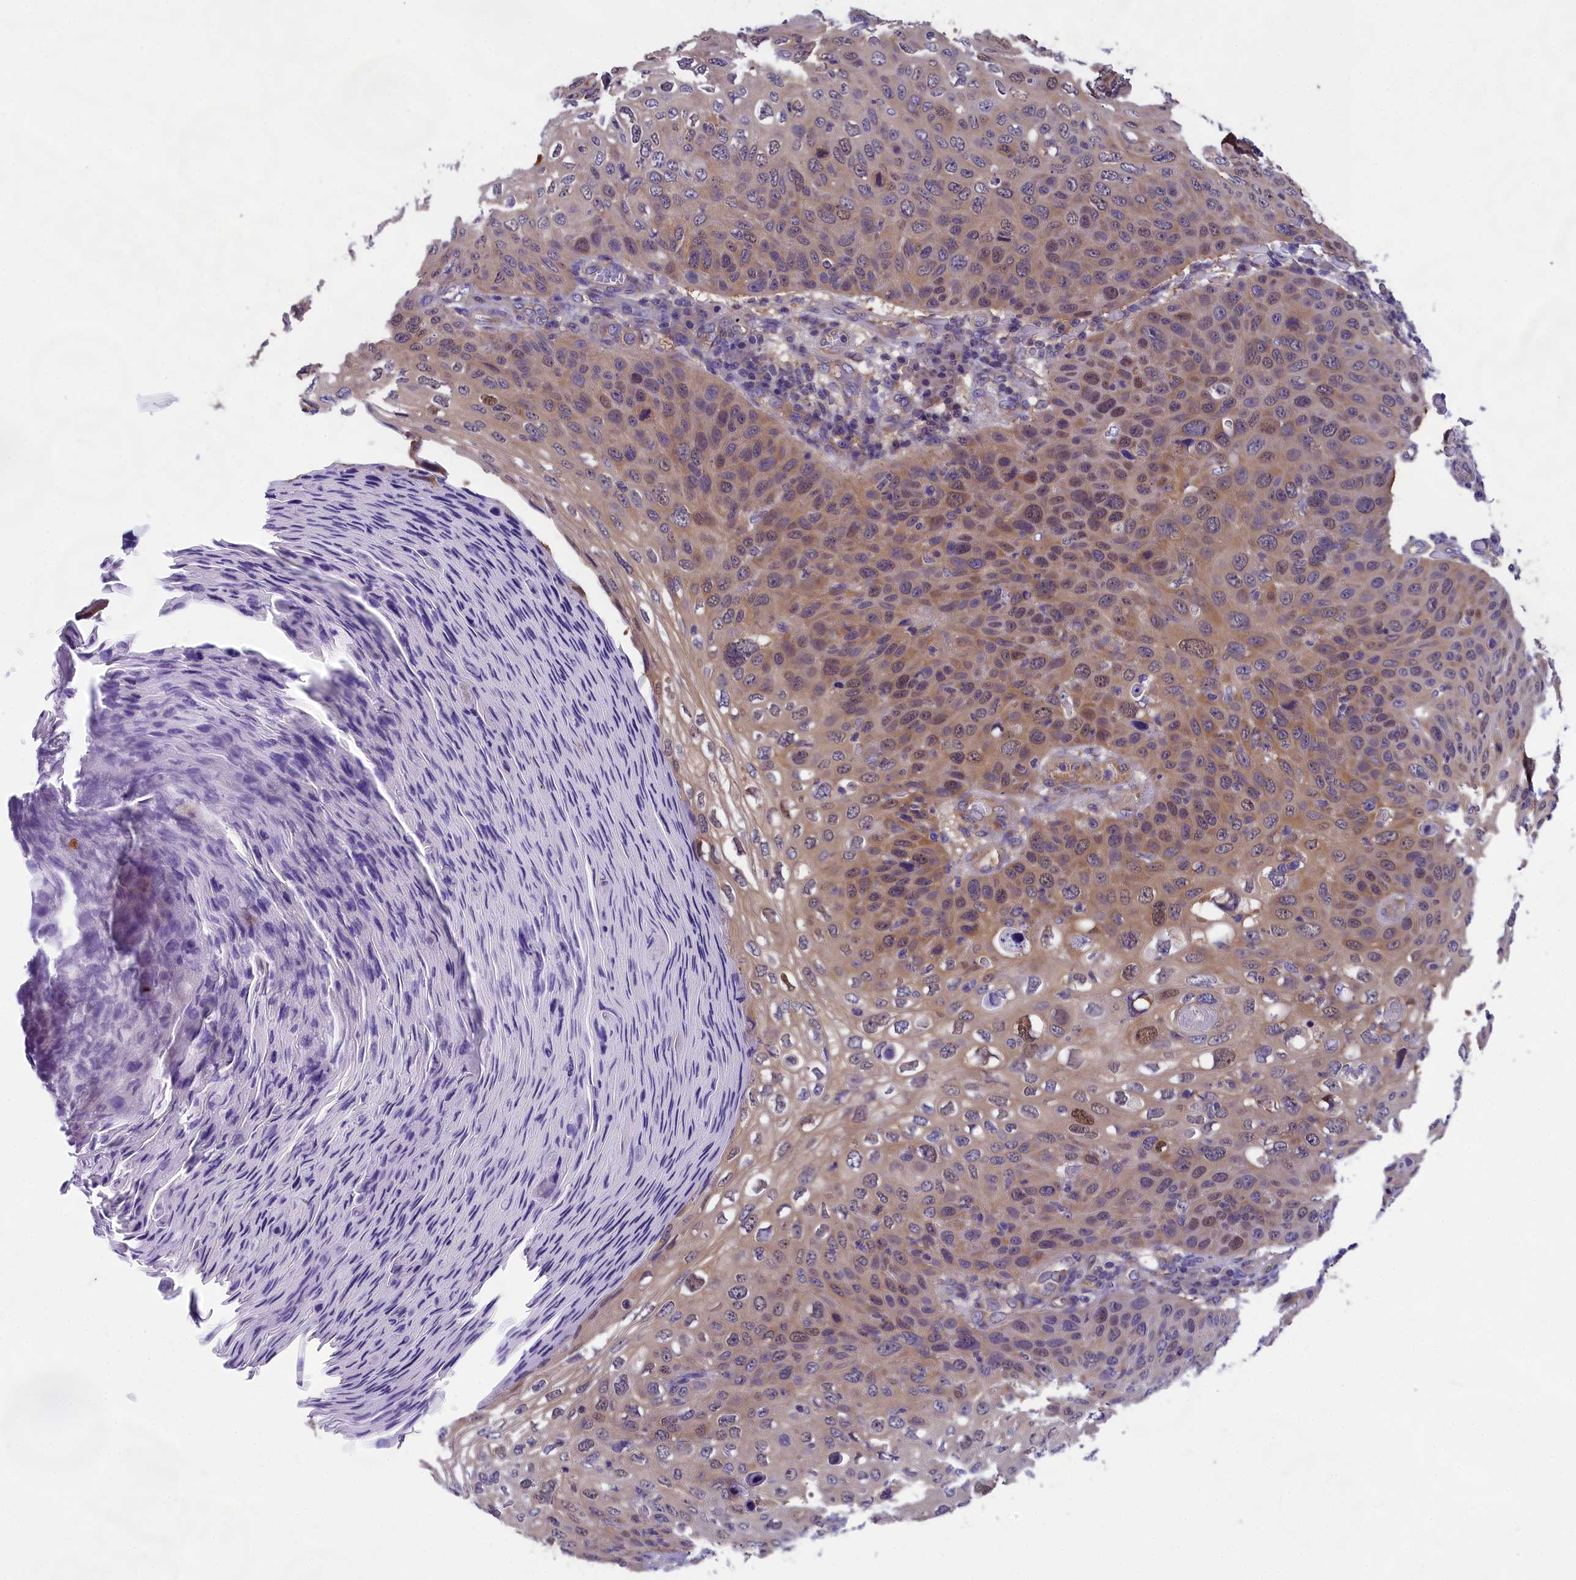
{"staining": {"intensity": "weak", "quantity": ">75%", "location": "cytoplasmic/membranous,nuclear"}, "tissue": "skin cancer", "cell_type": "Tumor cells", "image_type": "cancer", "snomed": [{"axis": "morphology", "description": "Squamous cell carcinoma, NOS"}, {"axis": "topography", "description": "Skin"}], "caption": "Squamous cell carcinoma (skin) stained with DAB immunohistochemistry shows low levels of weak cytoplasmic/membranous and nuclear expression in about >75% of tumor cells.", "gene": "ABCC8", "patient": {"sex": "female", "age": 90}}